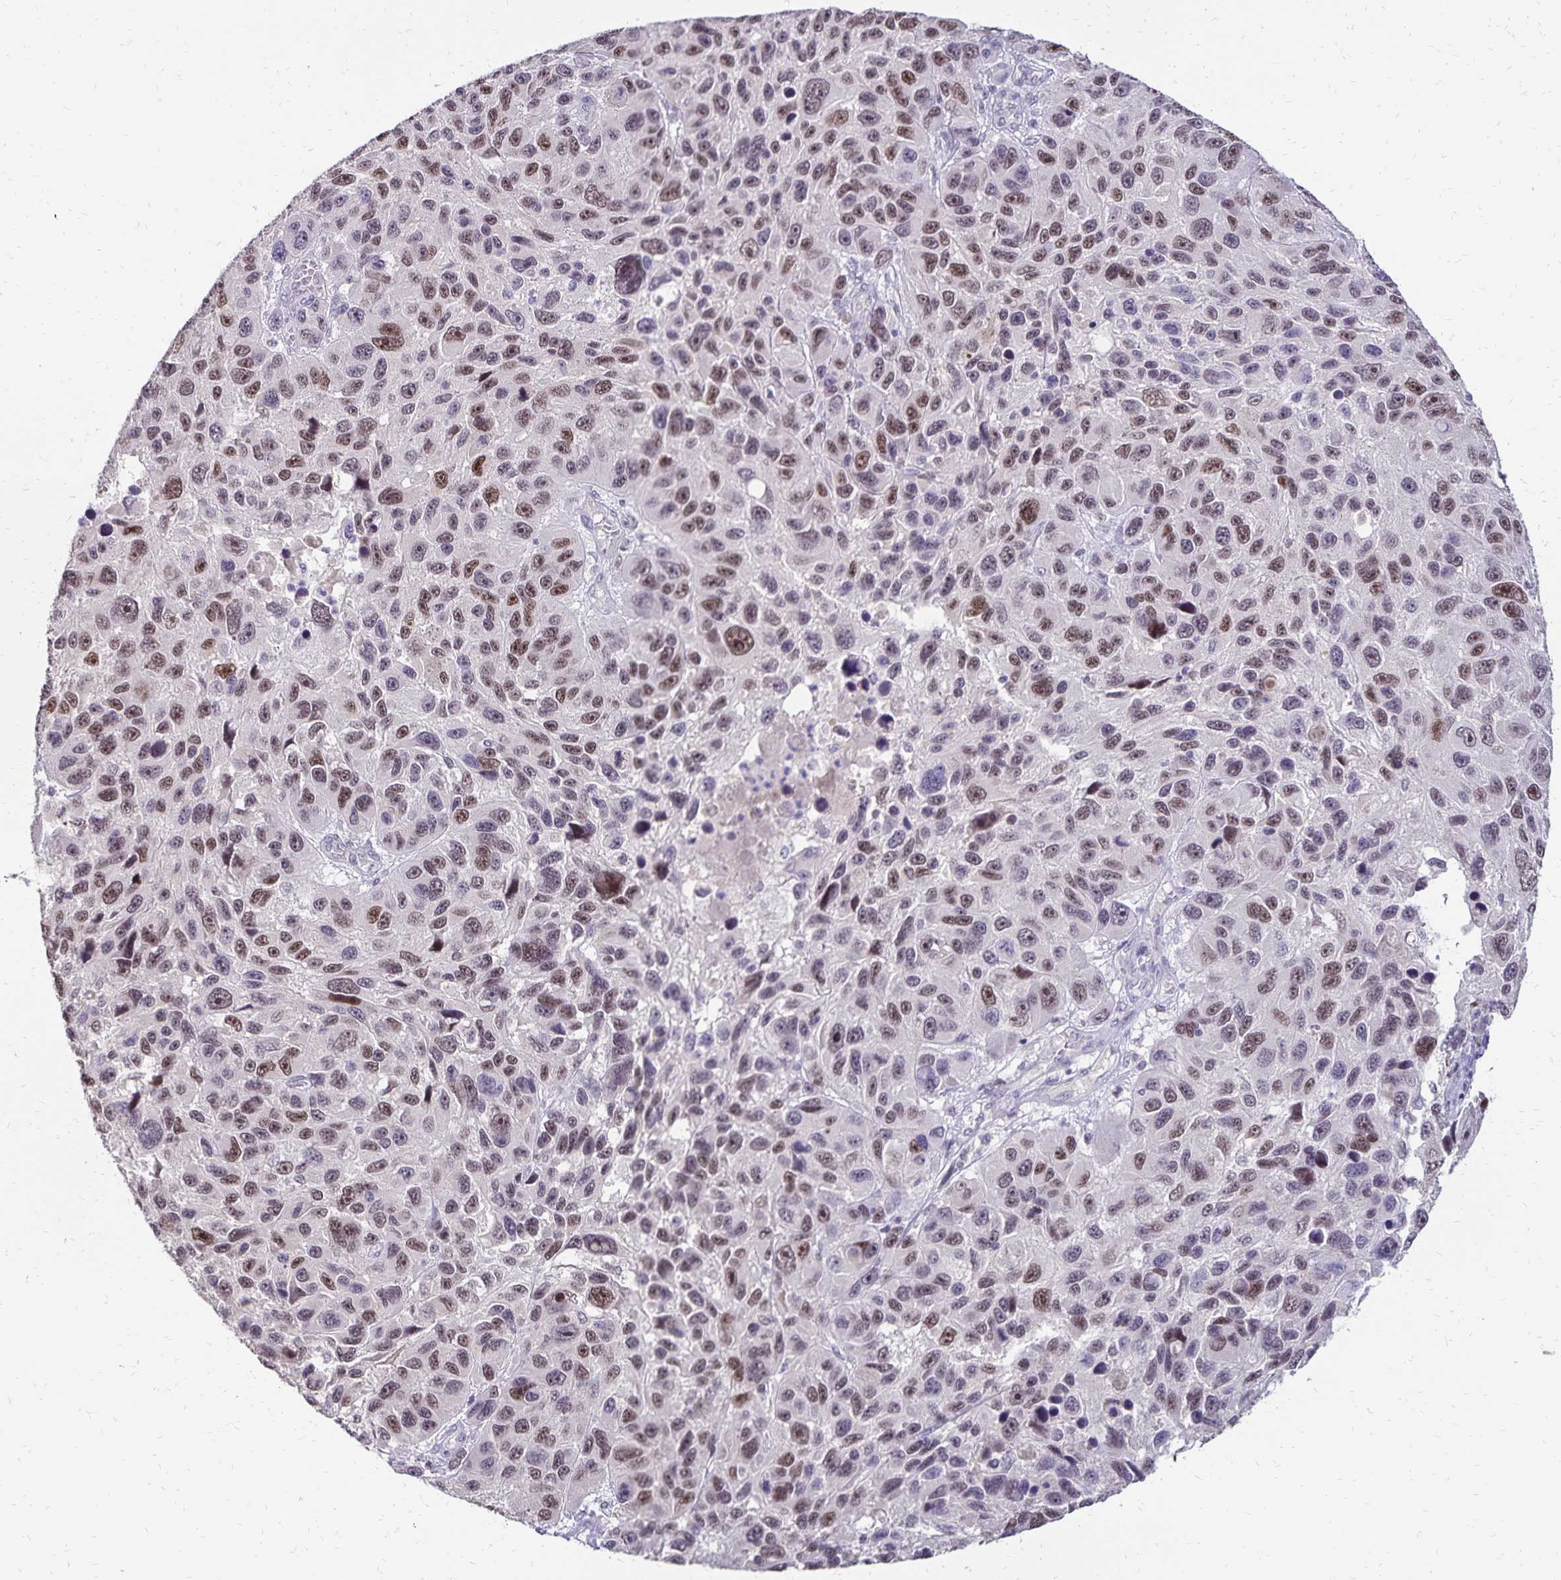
{"staining": {"intensity": "moderate", "quantity": "25%-75%", "location": "nuclear"}, "tissue": "melanoma", "cell_type": "Tumor cells", "image_type": "cancer", "snomed": [{"axis": "morphology", "description": "Malignant melanoma, NOS"}, {"axis": "topography", "description": "Skin"}], "caption": "Human melanoma stained for a protein (brown) displays moderate nuclear positive staining in about 25%-75% of tumor cells.", "gene": "POLB", "patient": {"sex": "male", "age": 53}}